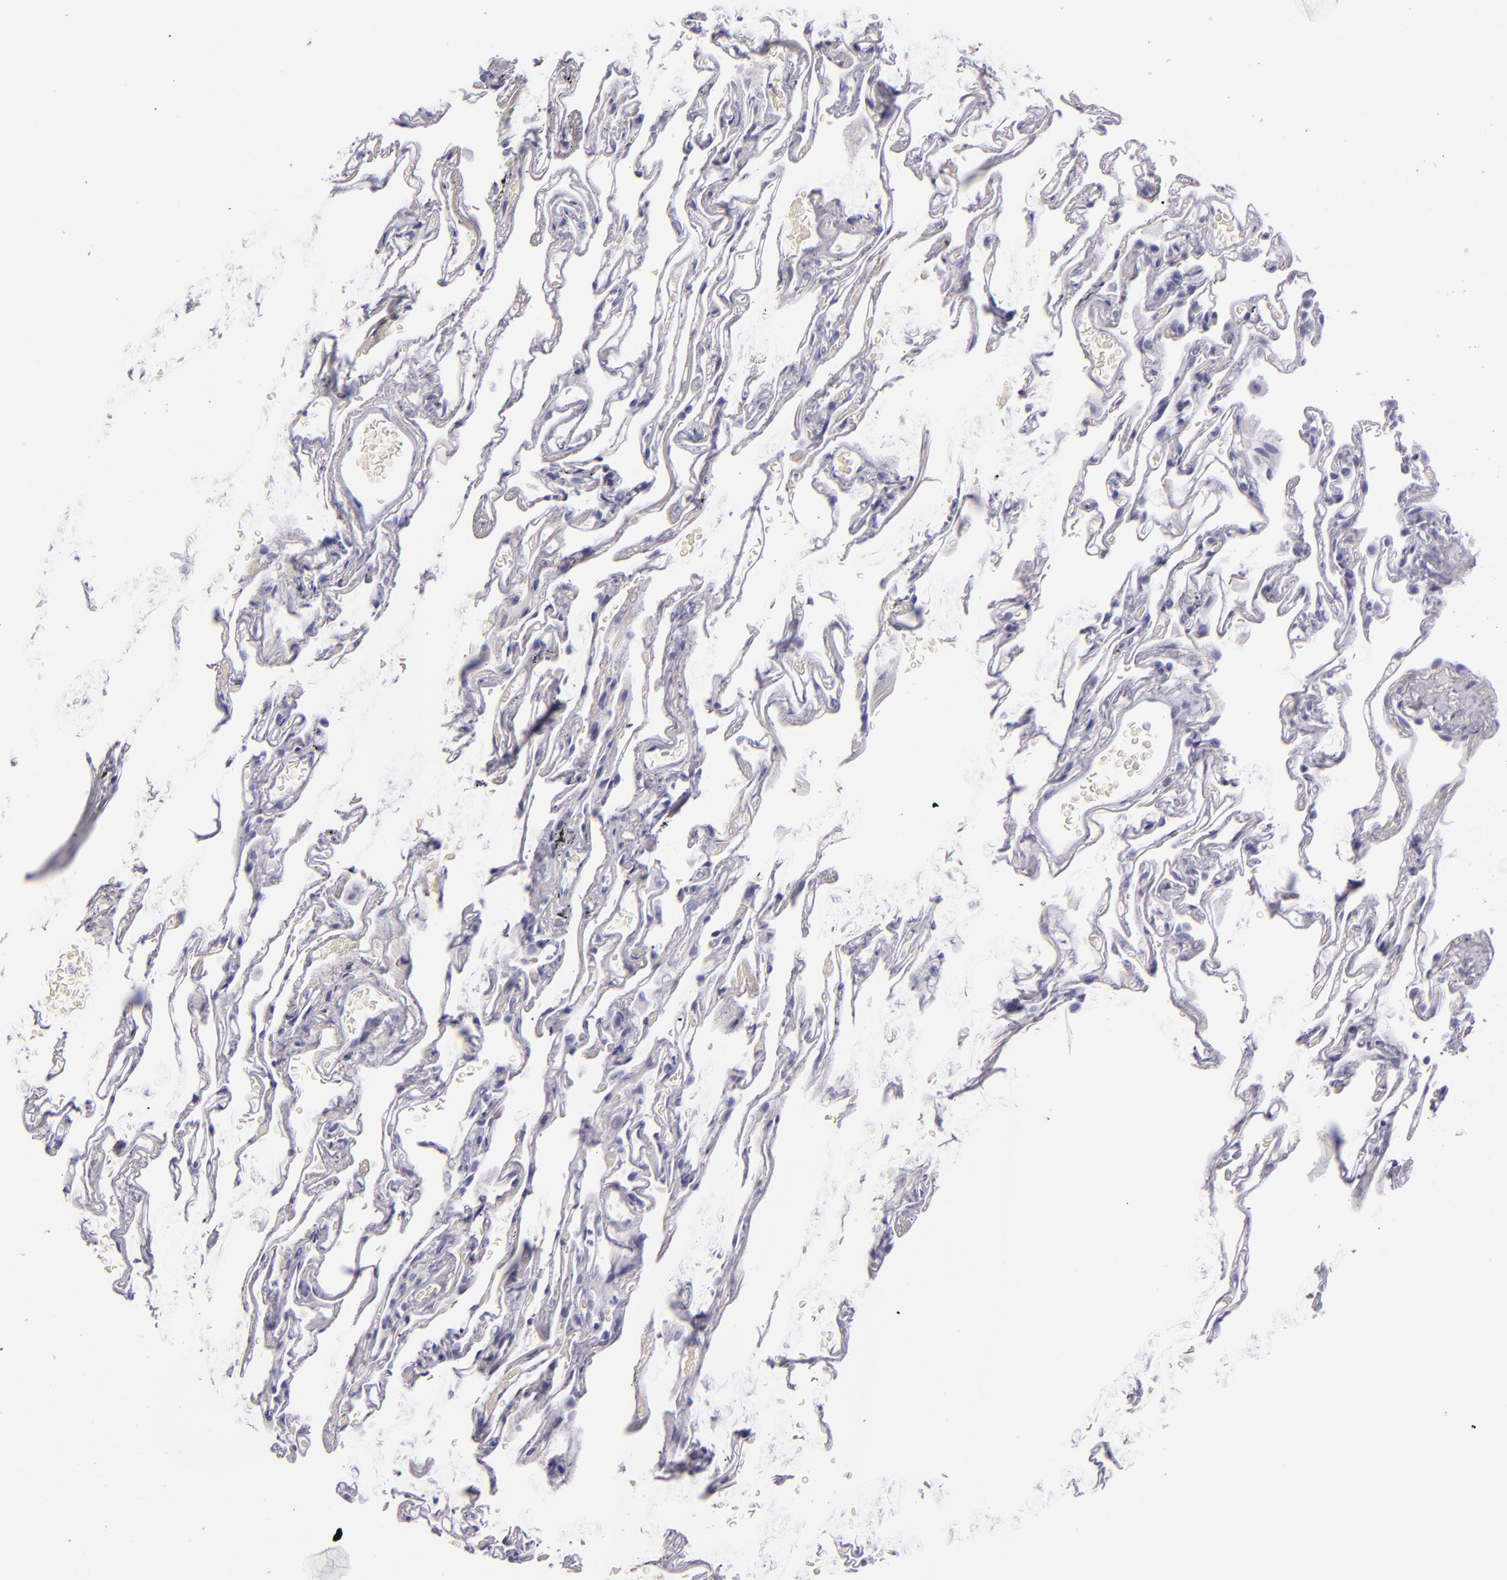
{"staining": {"intensity": "negative", "quantity": "none", "location": "none"}, "tissue": "lung", "cell_type": "Alveolar cells", "image_type": "normal", "snomed": [{"axis": "morphology", "description": "Normal tissue, NOS"}, {"axis": "morphology", "description": "Inflammation, NOS"}, {"axis": "topography", "description": "Lung"}], "caption": "A high-resolution image shows IHC staining of benign lung, which shows no significant expression in alveolar cells. (DAB immunohistochemistry visualized using brightfield microscopy, high magnification).", "gene": "CR2", "patient": {"sex": "male", "age": 69}}